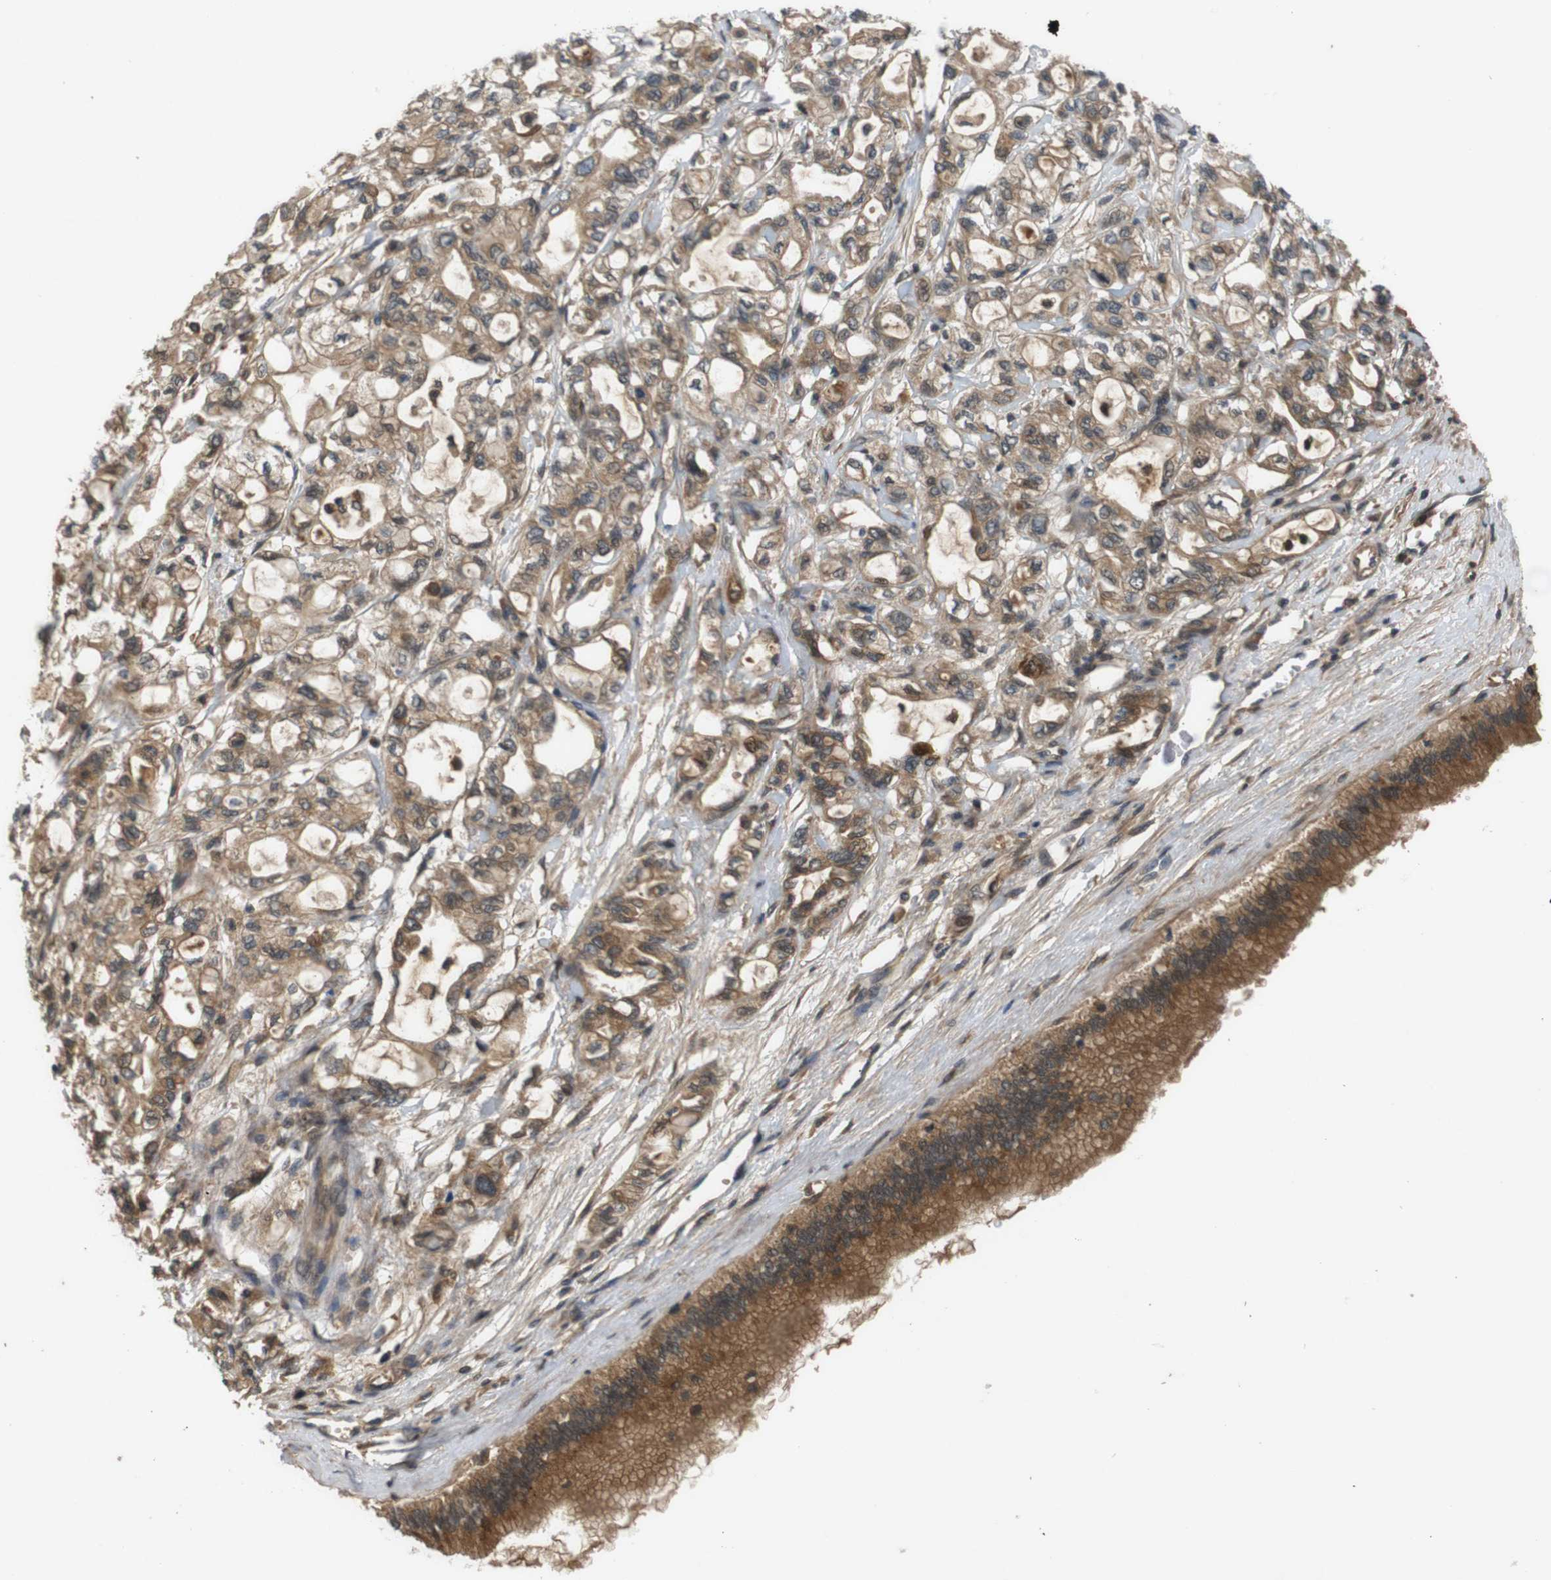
{"staining": {"intensity": "moderate", "quantity": ">75%", "location": "cytoplasmic/membranous"}, "tissue": "pancreatic cancer", "cell_type": "Tumor cells", "image_type": "cancer", "snomed": [{"axis": "morphology", "description": "Adenocarcinoma, NOS"}, {"axis": "topography", "description": "Pancreas"}], "caption": "Human pancreatic cancer stained for a protein (brown) demonstrates moderate cytoplasmic/membranous positive staining in about >75% of tumor cells.", "gene": "NFKBIE", "patient": {"sex": "male", "age": 79}}